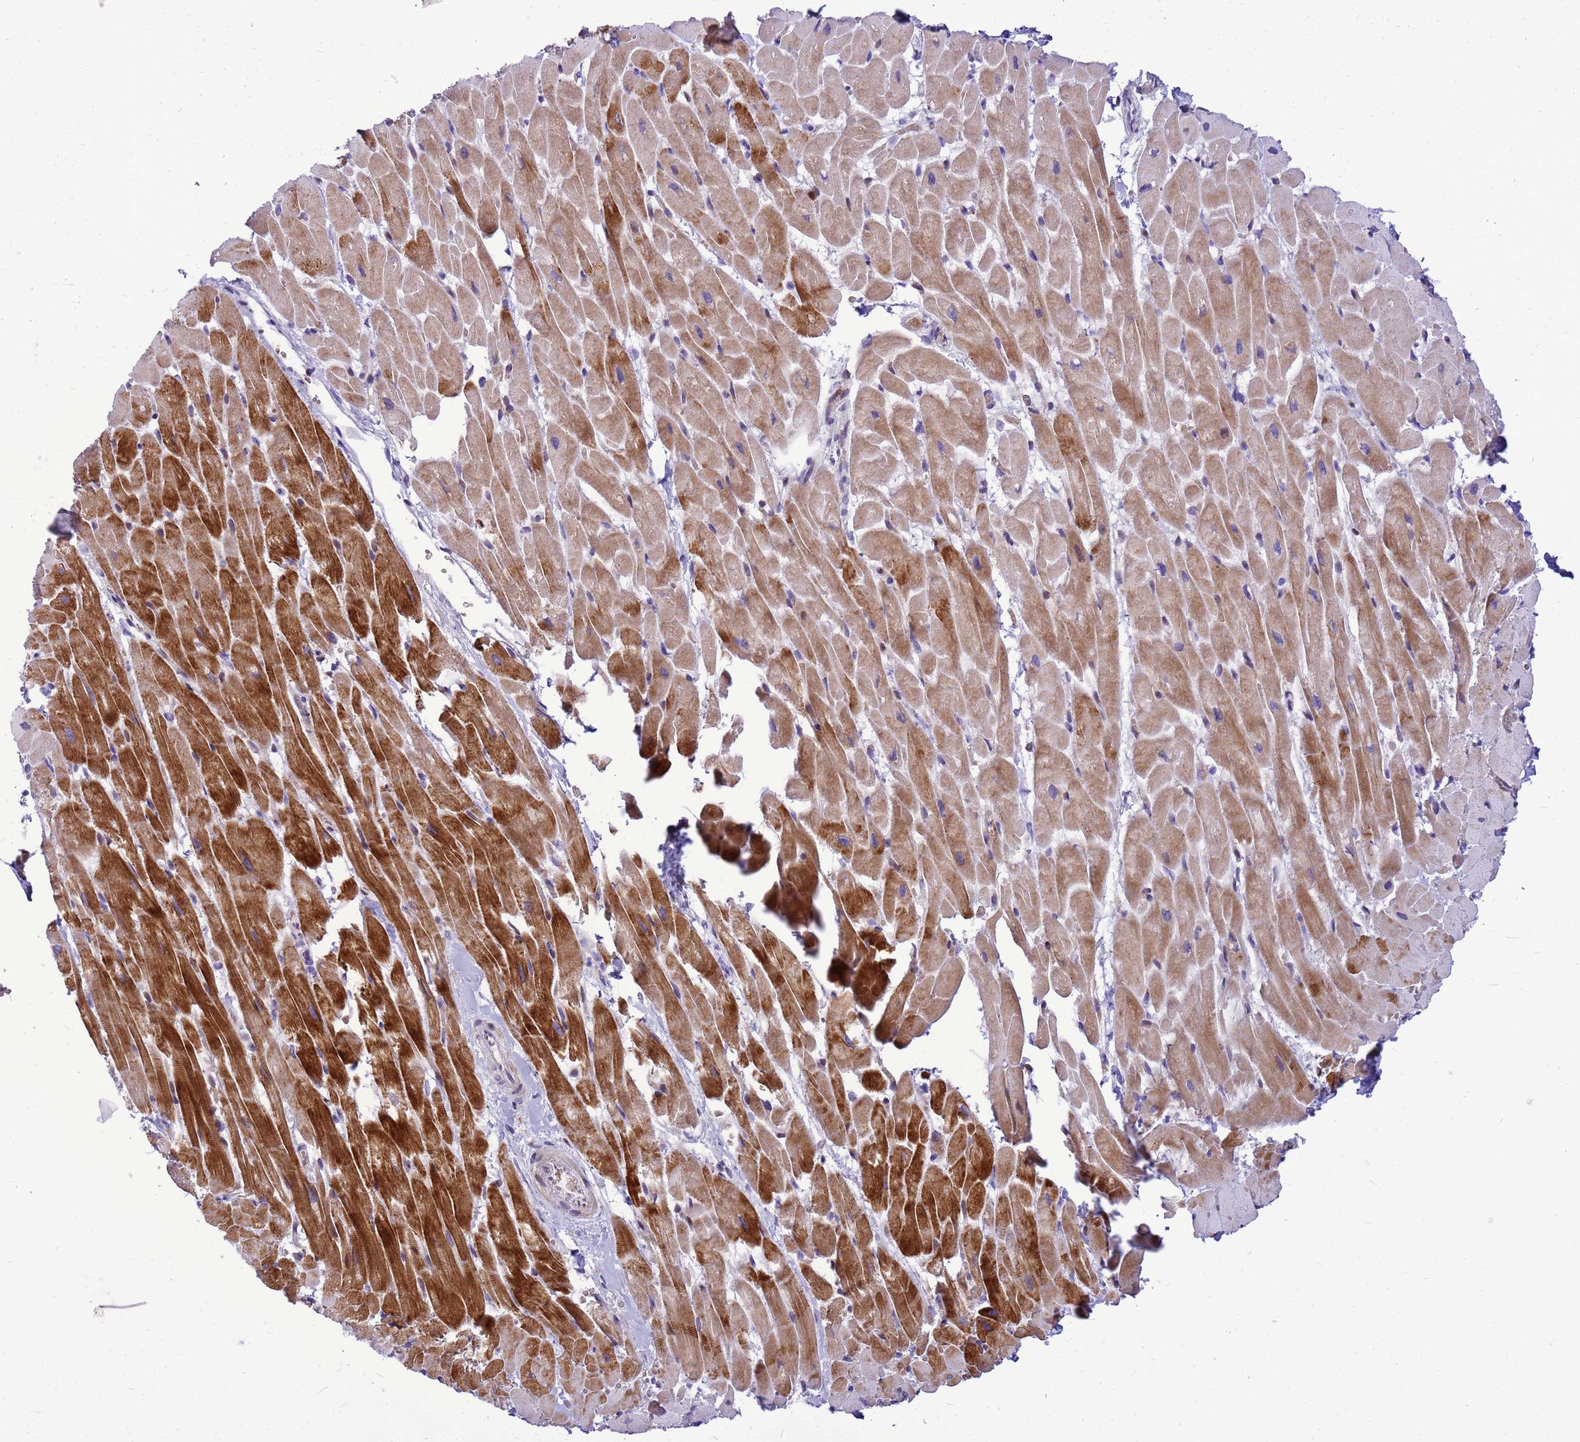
{"staining": {"intensity": "strong", "quantity": "25%-75%", "location": "cytoplasmic/membranous"}, "tissue": "heart muscle", "cell_type": "Cardiomyocytes", "image_type": "normal", "snomed": [{"axis": "morphology", "description": "Normal tissue, NOS"}, {"axis": "topography", "description": "Heart"}], "caption": "Protein positivity by IHC shows strong cytoplasmic/membranous expression in about 25%-75% of cardiomyocytes in normal heart muscle. The staining was performed using DAB (3,3'-diaminobenzidine), with brown indicating positive protein expression. Nuclei are stained blue with hematoxylin.", "gene": "ADAMTS7", "patient": {"sex": "male", "age": 37}}